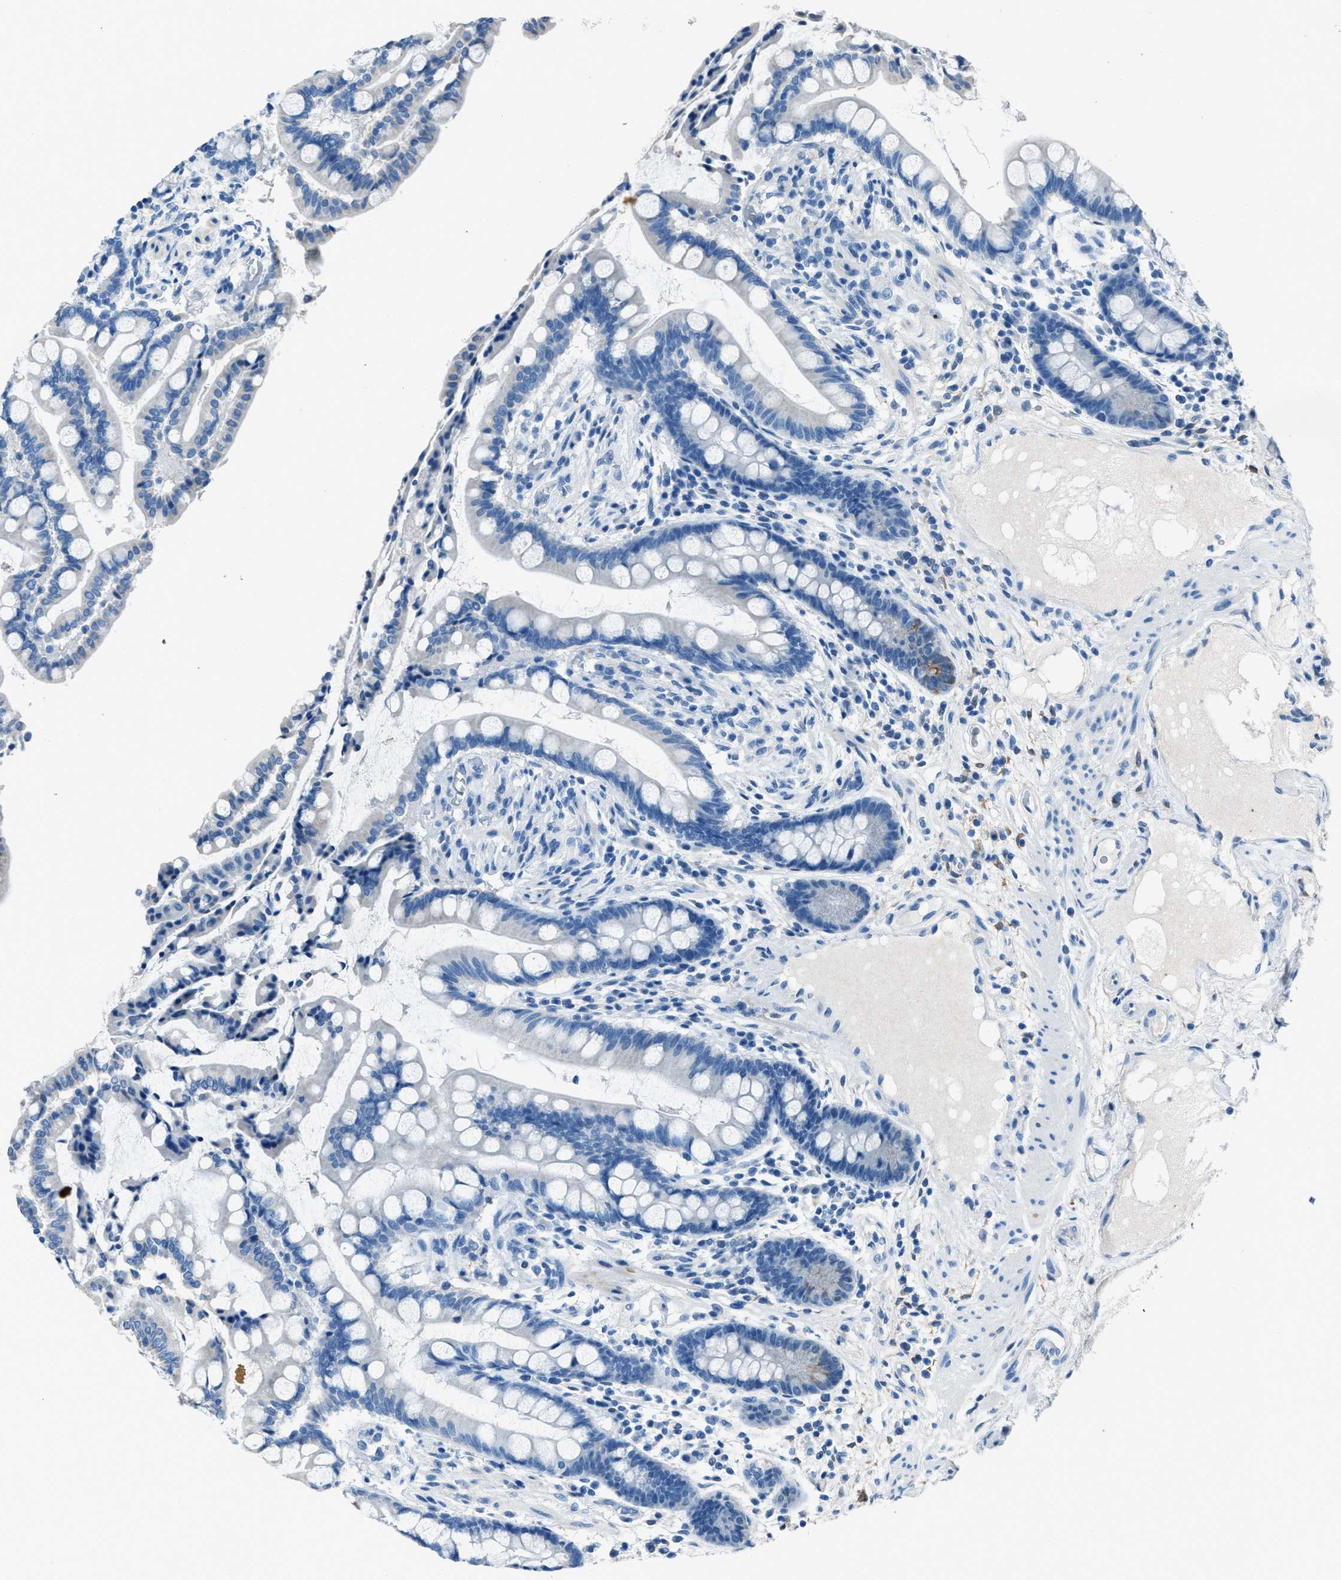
{"staining": {"intensity": "negative", "quantity": "none", "location": "none"}, "tissue": "colon", "cell_type": "Endothelial cells", "image_type": "normal", "snomed": [{"axis": "morphology", "description": "Normal tissue, NOS"}, {"axis": "topography", "description": "Colon"}], "caption": "Immunohistochemistry of benign human colon shows no positivity in endothelial cells.", "gene": "AMACR", "patient": {"sex": "male", "age": 73}}